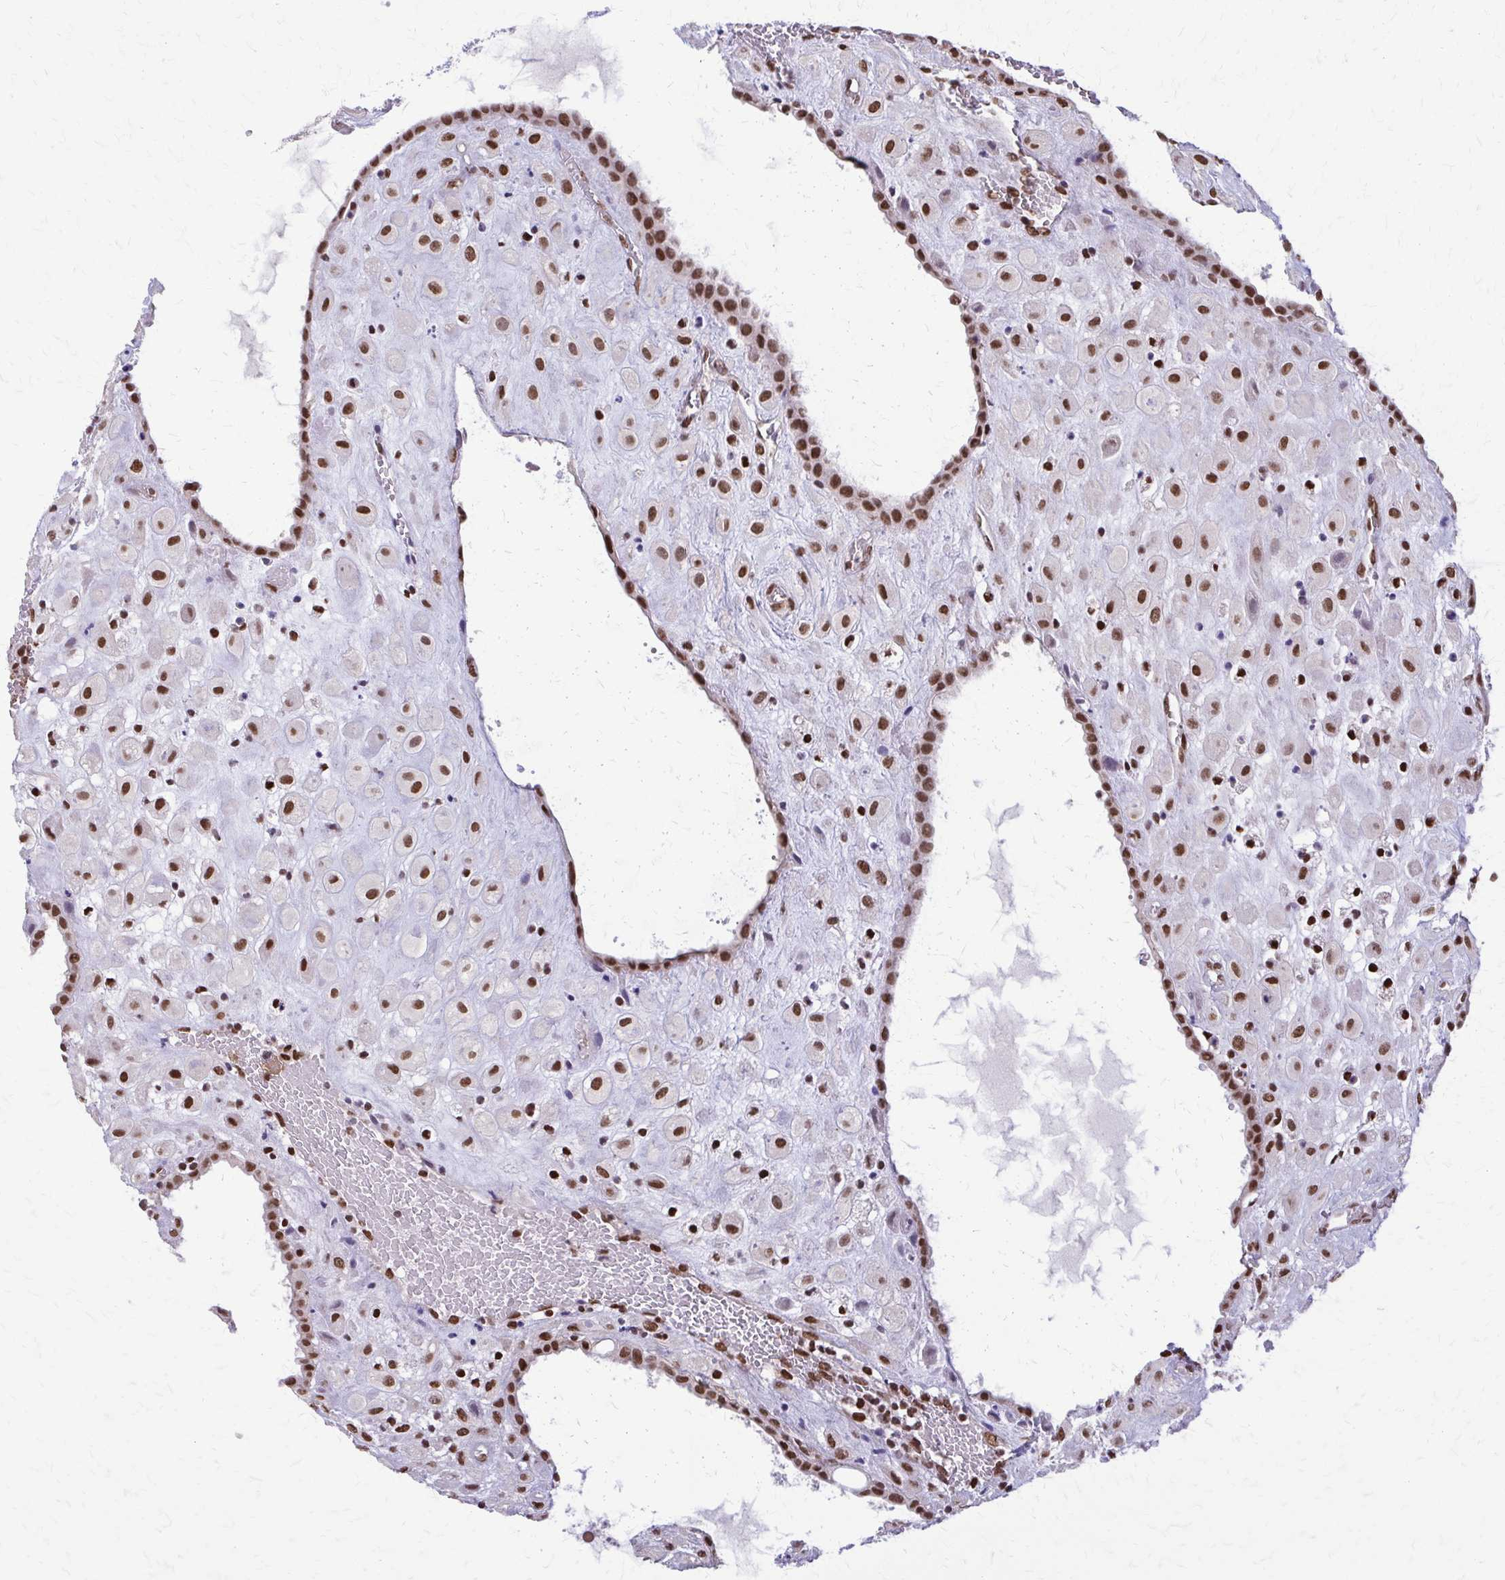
{"staining": {"intensity": "moderate", "quantity": ">75%", "location": "nuclear"}, "tissue": "placenta", "cell_type": "Decidual cells", "image_type": "normal", "snomed": [{"axis": "morphology", "description": "Normal tissue, NOS"}, {"axis": "topography", "description": "Placenta"}], "caption": "Immunohistochemical staining of unremarkable human placenta reveals medium levels of moderate nuclear positivity in about >75% of decidual cells.", "gene": "TTF1", "patient": {"sex": "female", "age": 24}}